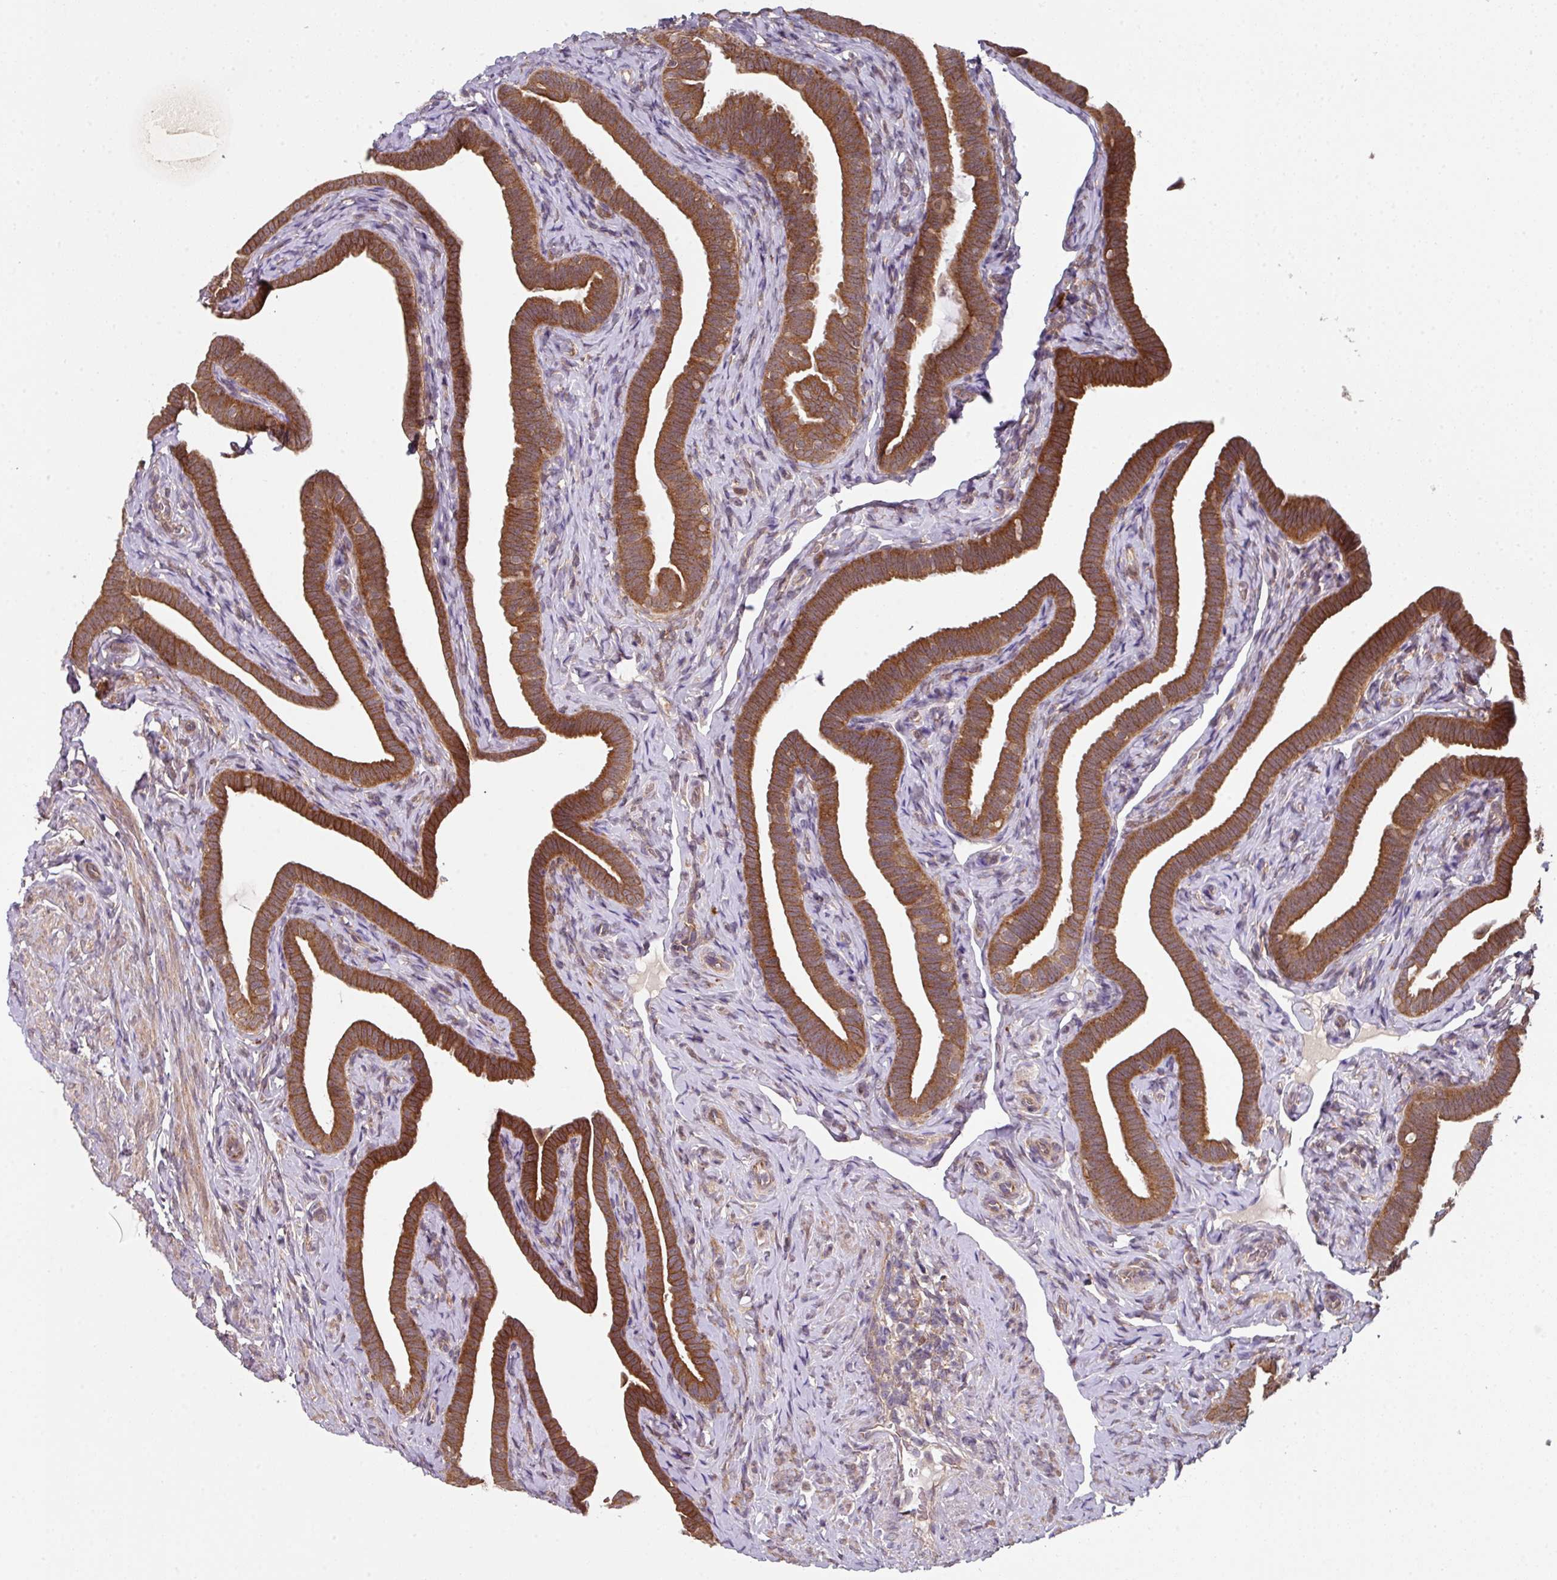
{"staining": {"intensity": "strong", "quantity": ">75%", "location": "cytoplasmic/membranous"}, "tissue": "fallopian tube", "cell_type": "Glandular cells", "image_type": "normal", "snomed": [{"axis": "morphology", "description": "Normal tissue, NOS"}, {"axis": "topography", "description": "Fallopian tube"}], "caption": "A high amount of strong cytoplasmic/membranous staining is present in approximately >75% of glandular cells in normal fallopian tube. (IHC, brightfield microscopy, high magnification).", "gene": "CAMLG", "patient": {"sex": "female", "age": 69}}